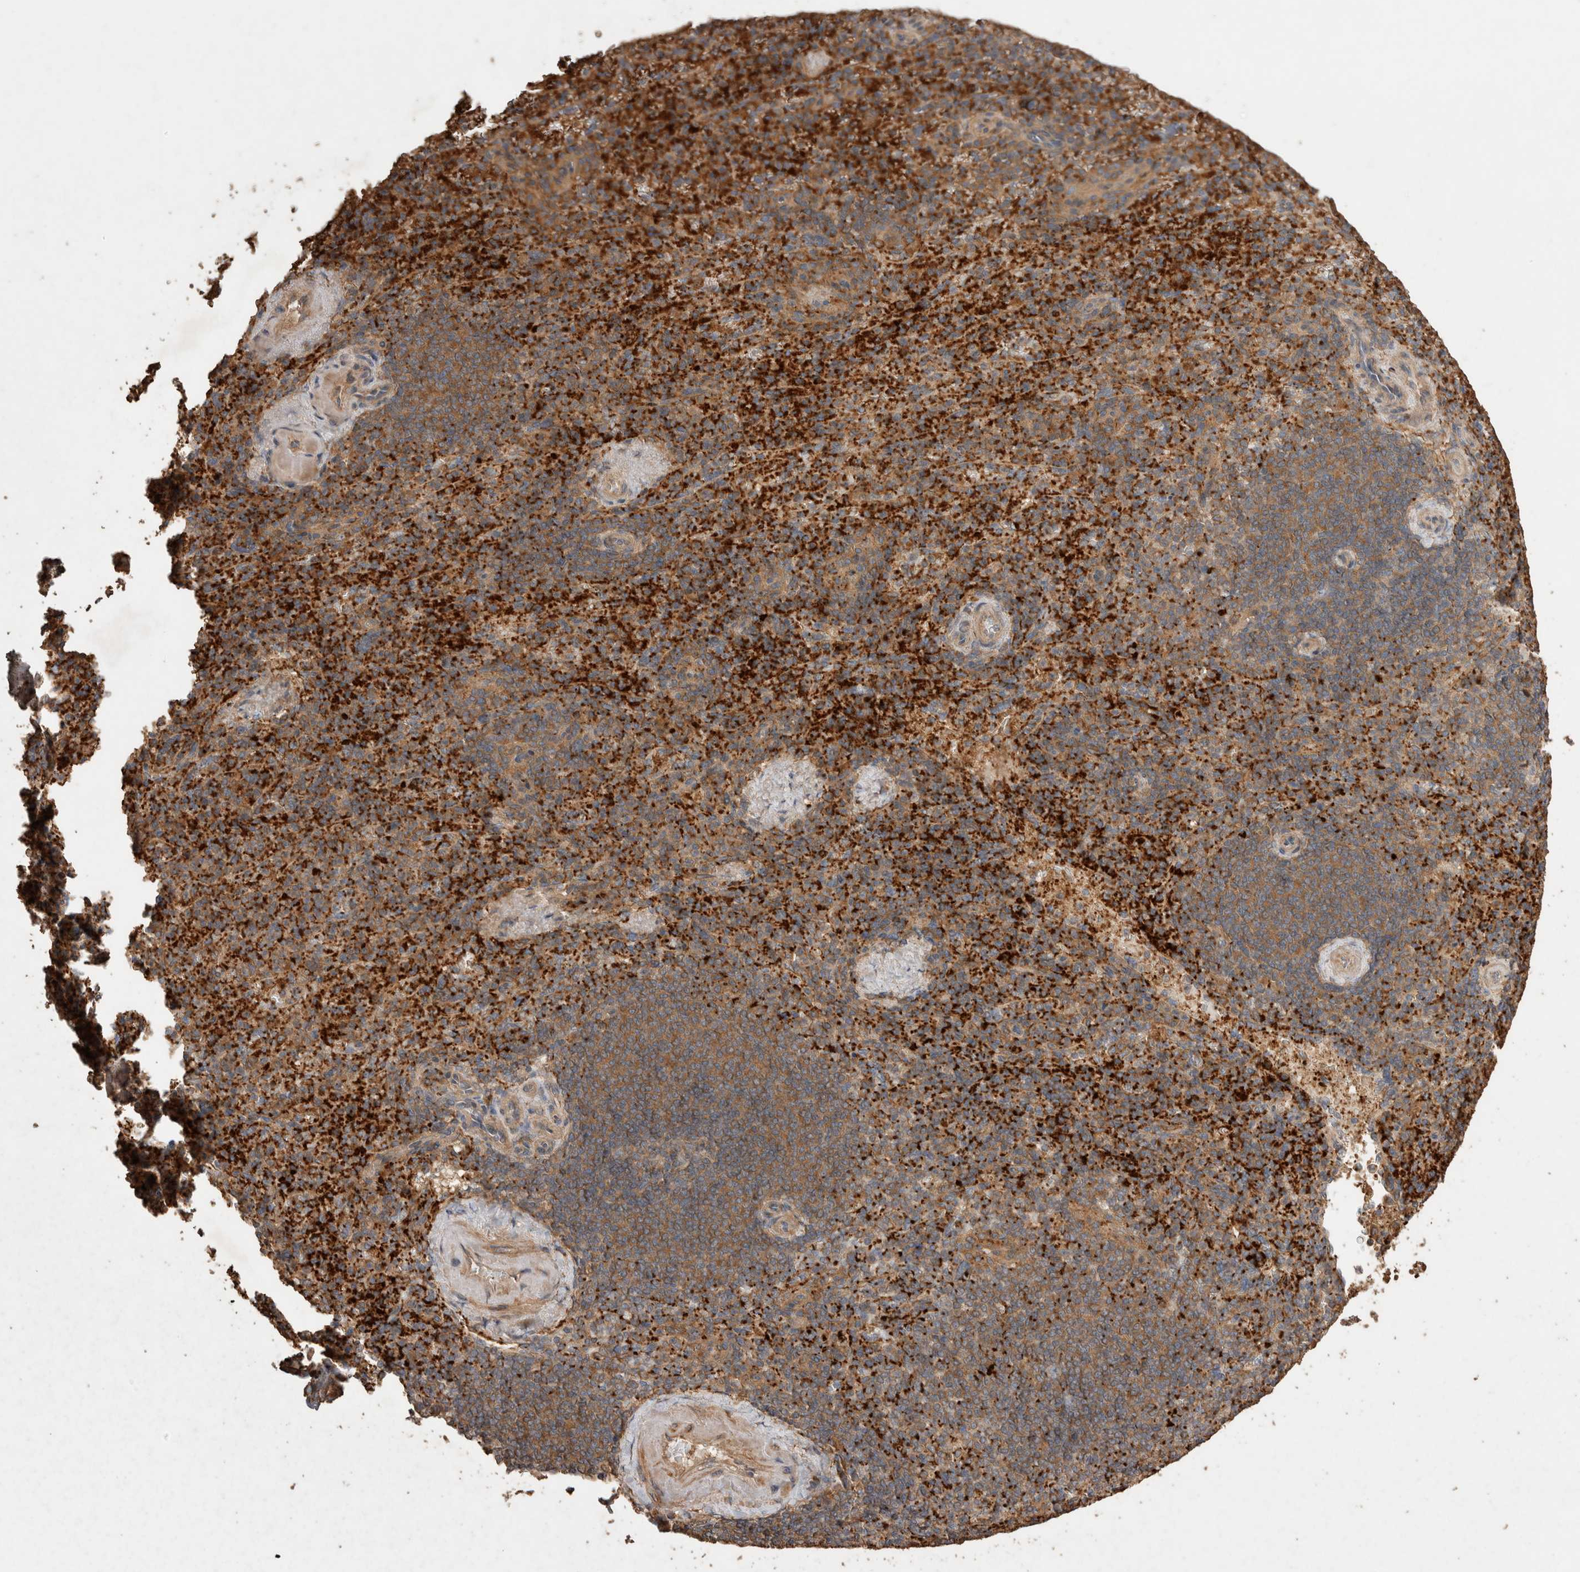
{"staining": {"intensity": "strong", "quantity": "25%-75%", "location": "cytoplasmic/membranous"}, "tissue": "spleen", "cell_type": "Cells in red pulp", "image_type": "normal", "snomed": [{"axis": "morphology", "description": "Normal tissue, NOS"}, {"axis": "topography", "description": "Spleen"}], "caption": "DAB immunohistochemical staining of unremarkable human spleen displays strong cytoplasmic/membranous protein expression in about 25%-75% of cells in red pulp.", "gene": "SNX31", "patient": {"sex": "female", "age": 74}}